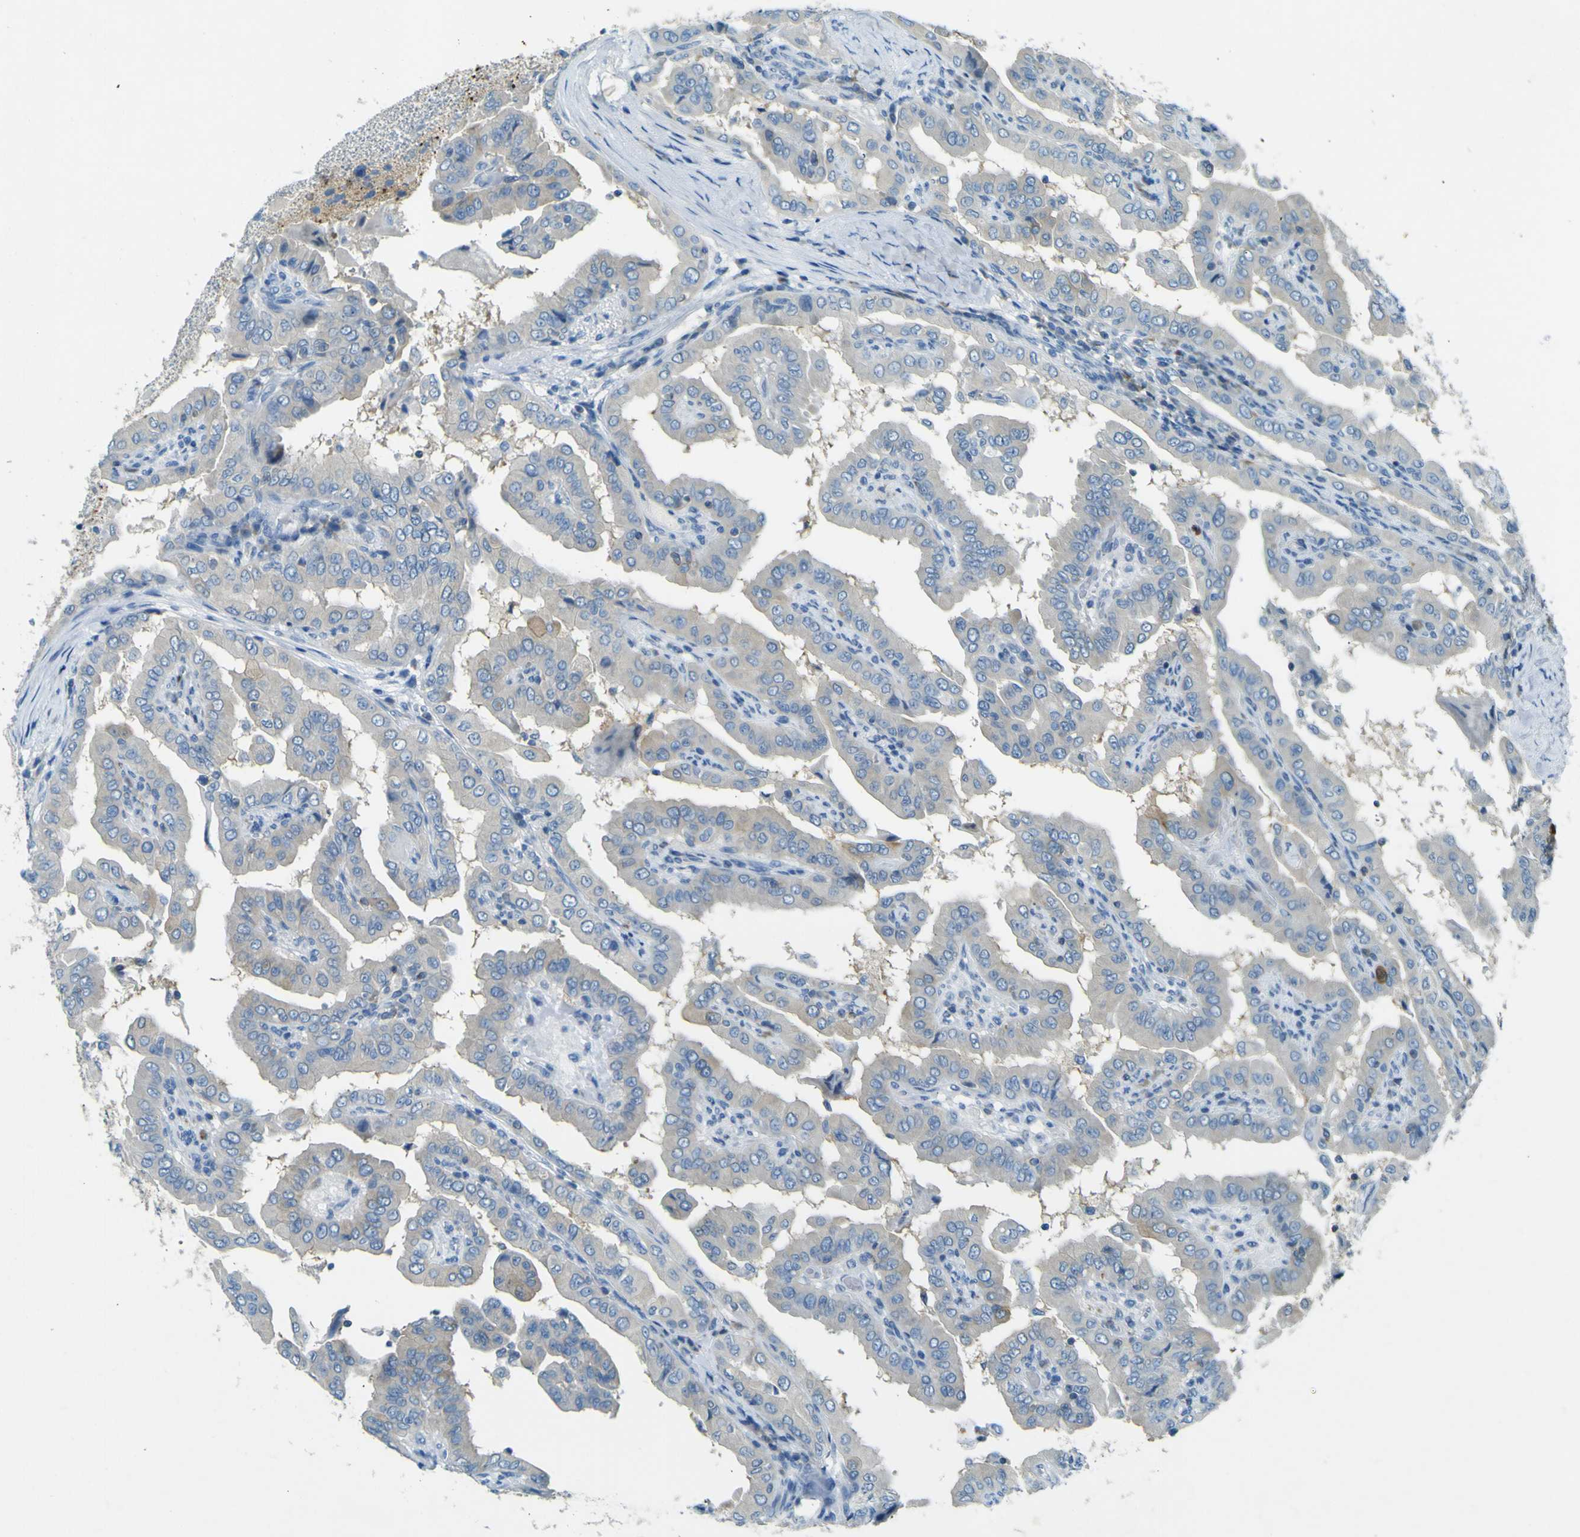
{"staining": {"intensity": "negative", "quantity": "none", "location": "none"}, "tissue": "thyroid cancer", "cell_type": "Tumor cells", "image_type": "cancer", "snomed": [{"axis": "morphology", "description": "Papillary adenocarcinoma, NOS"}, {"axis": "topography", "description": "Thyroid gland"}], "caption": "An image of thyroid cancer stained for a protein exhibits no brown staining in tumor cells.", "gene": "SORCS1", "patient": {"sex": "male", "age": 33}}